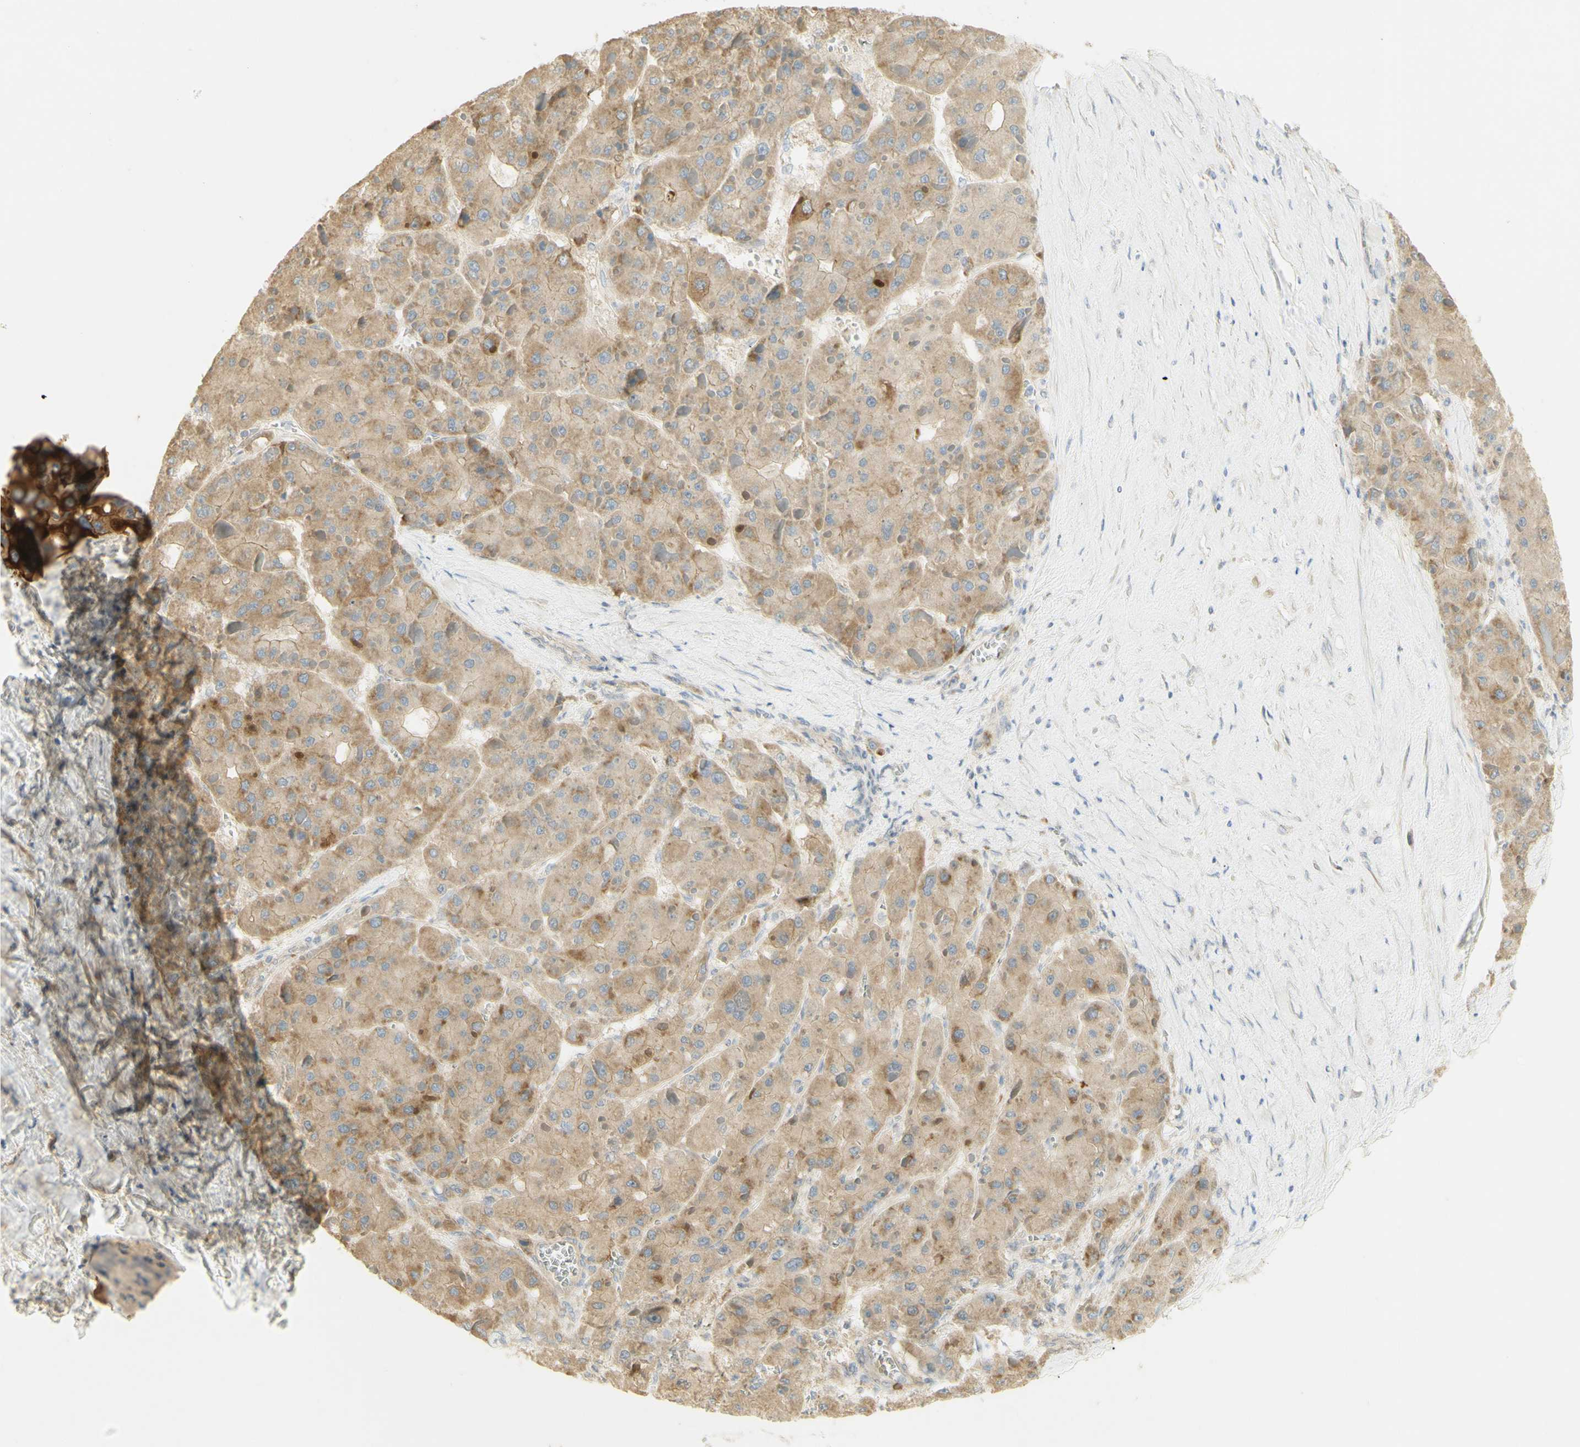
{"staining": {"intensity": "moderate", "quantity": ">75%", "location": "cytoplasmic/membranous"}, "tissue": "liver cancer", "cell_type": "Tumor cells", "image_type": "cancer", "snomed": [{"axis": "morphology", "description": "Carcinoma, Hepatocellular, NOS"}, {"axis": "topography", "description": "Liver"}], "caption": "High-power microscopy captured an immunohistochemistry micrograph of liver cancer, revealing moderate cytoplasmic/membranous positivity in about >75% of tumor cells. The staining was performed using DAB (3,3'-diaminobenzidine), with brown indicating positive protein expression. Nuclei are stained blue with hematoxylin.", "gene": "KIF11", "patient": {"sex": "female", "age": 73}}